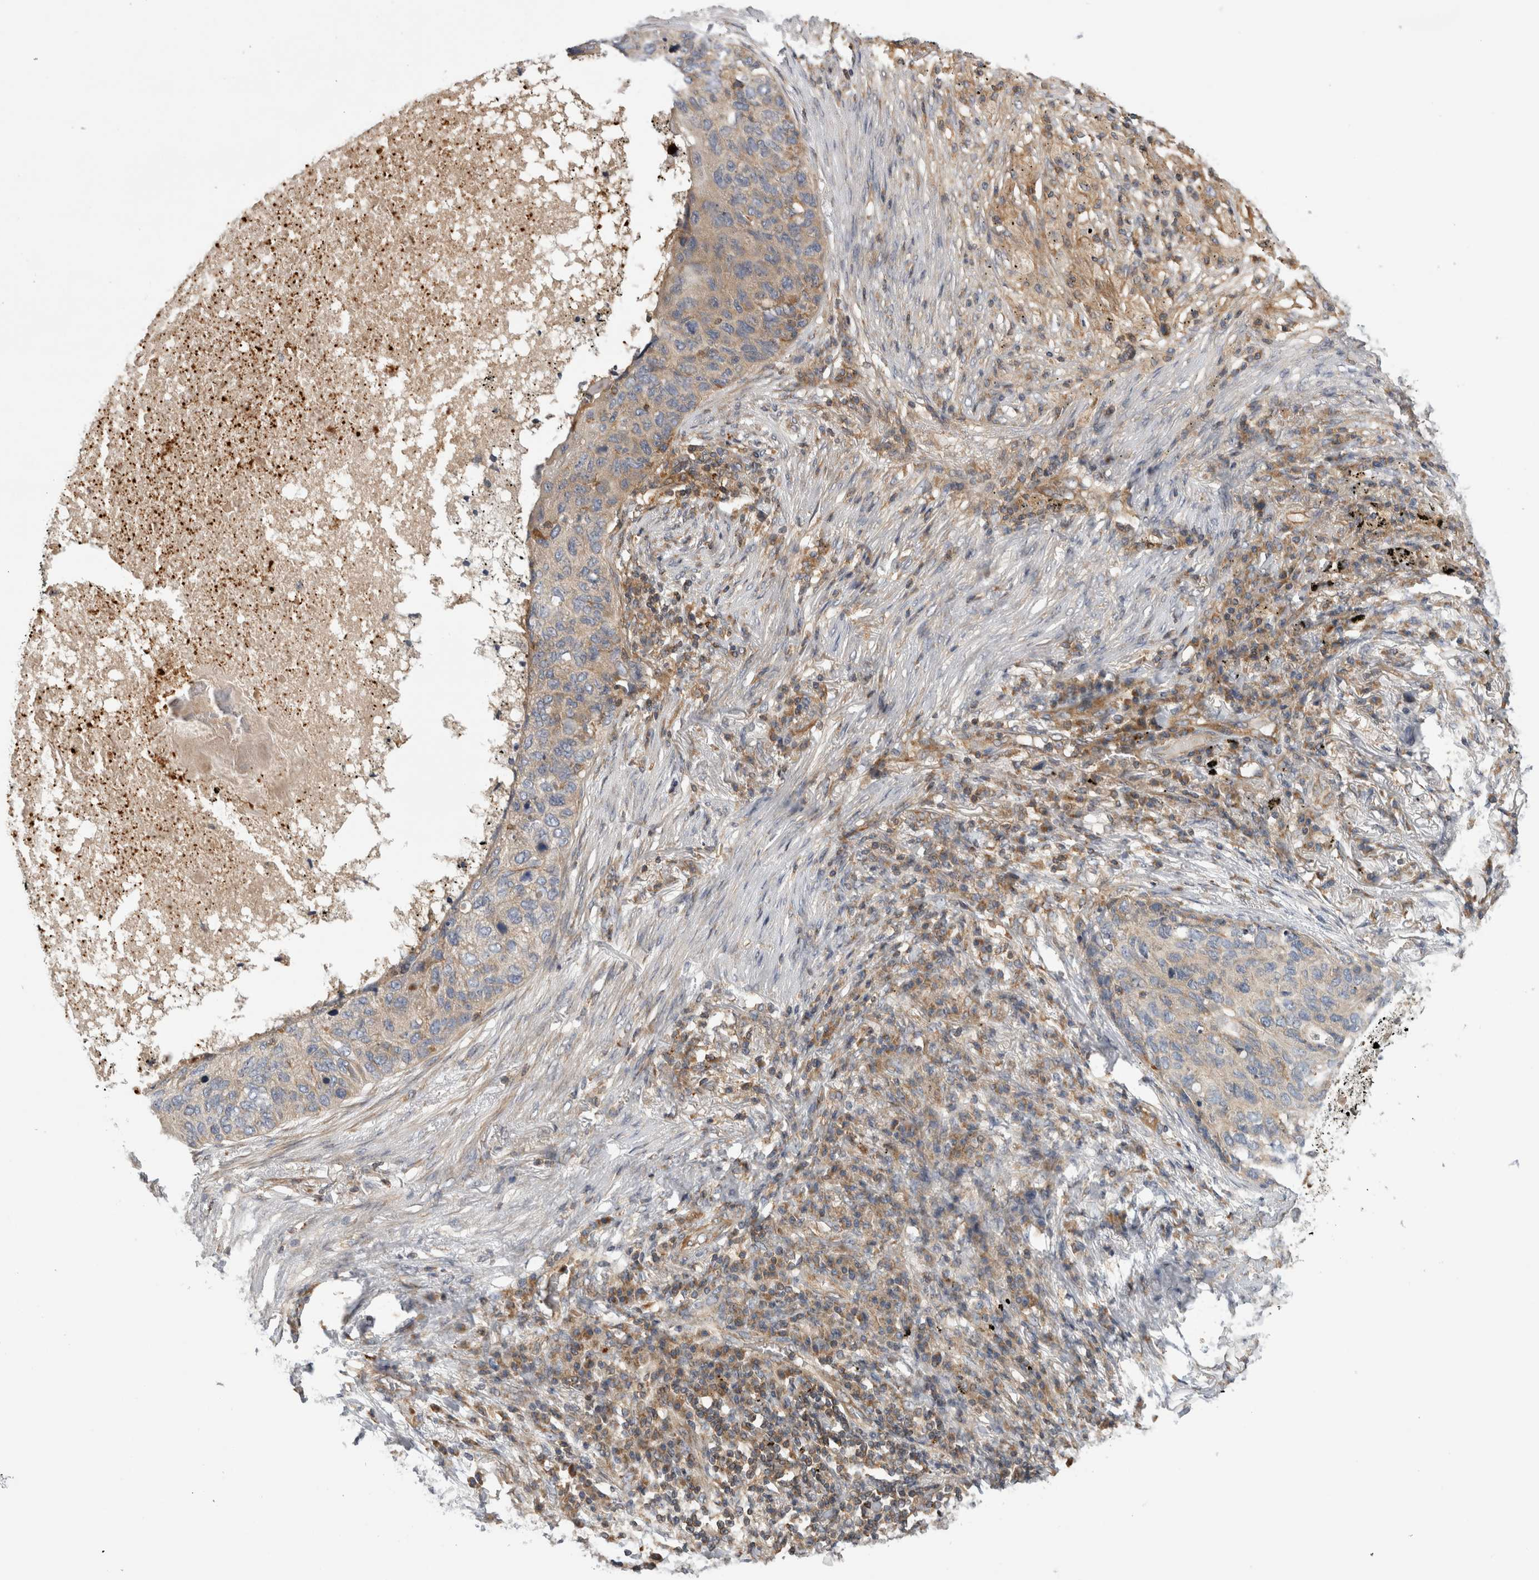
{"staining": {"intensity": "weak", "quantity": ">75%", "location": "cytoplasmic/membranous"}, "tissue": "lung cancer", "cell_type": "Tumor cells", "image_type": "cancer", "snomed": [{"axis": "morphology", "description": "Squamous cell carcinoma, NOS"}, {"axis": "topography", "description": "Lung"}], "caption": "Immunohistochemistry (IHC) image of neoplastic tissue: lung cancer (squamous cell carcinoma) stained using immunohistochemistry demonstrates low levels of weak protein expression localized specifically in the cytoplasmic/membranous of tumor cells, appearing as a cytoplasmic/membranous brown color.", "gene": "GRIK2", "patient": {"sex": "female", "age": 63}}